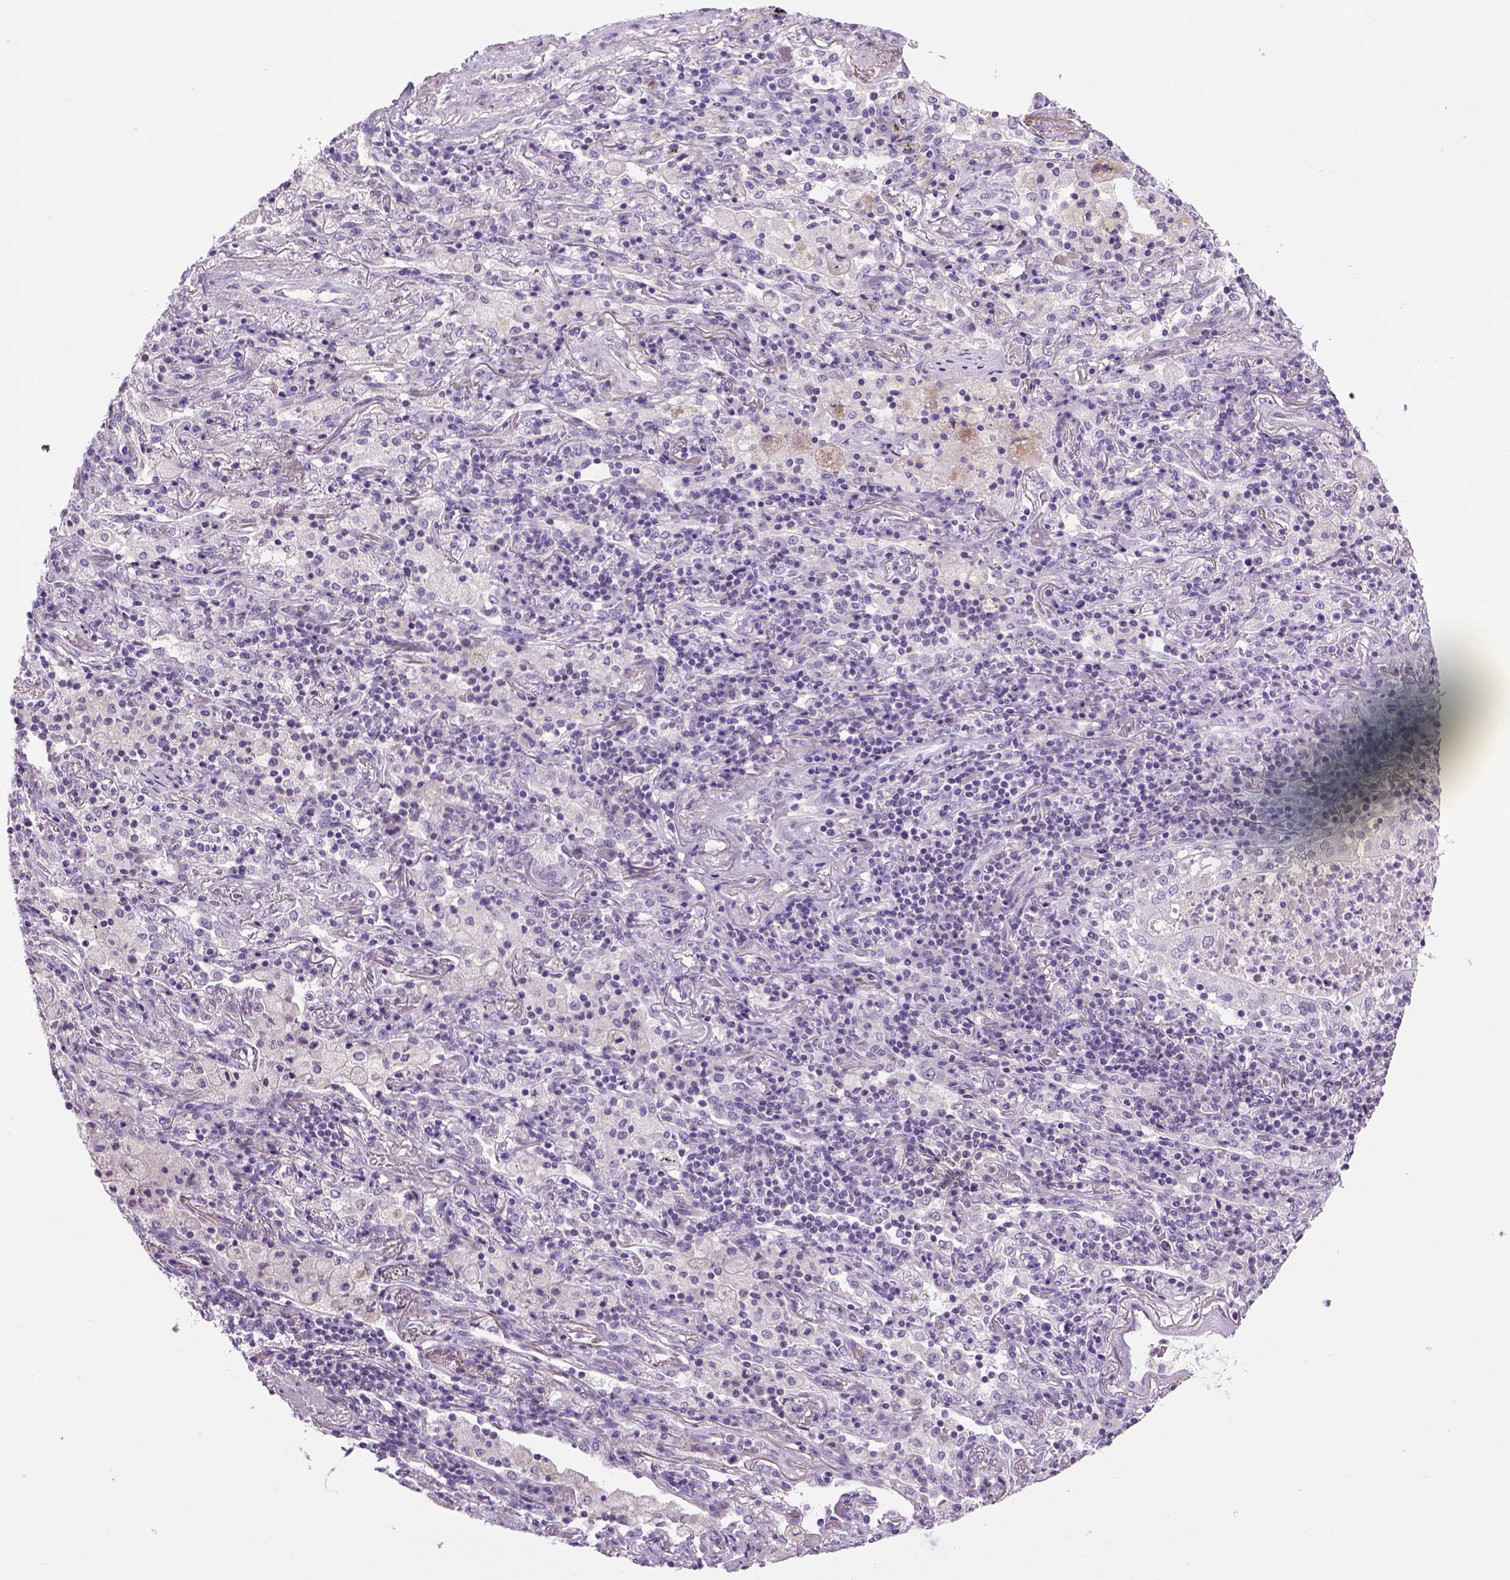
{"staining": {"intensity": "negative", "quantity": "none", "location": "none"}, "tissue": "lung cancer", "cell_type": "Tumor cells", "image_type": "cancer", "snomed": [{"axis": "morphology", "description": "Normal tissue, NOS"}, {"axis": "morphology", "description": "Squamous cell carcinoma, NOS"}, {"axis": "topography", "description": "Bronchus"}, {"axis": "topography", "description": "Lung"}], "caption": "Immunohistochemistry (IHC) of human lung cancer (squamous cell carcinoma) exhibits no staining in tumor cells. (DAB immunohistochemistry (IHC) visualized using brightfield microscopy, high magnification).", "gene": "DBH", "patient": {"sex": "male", "age": 64}}